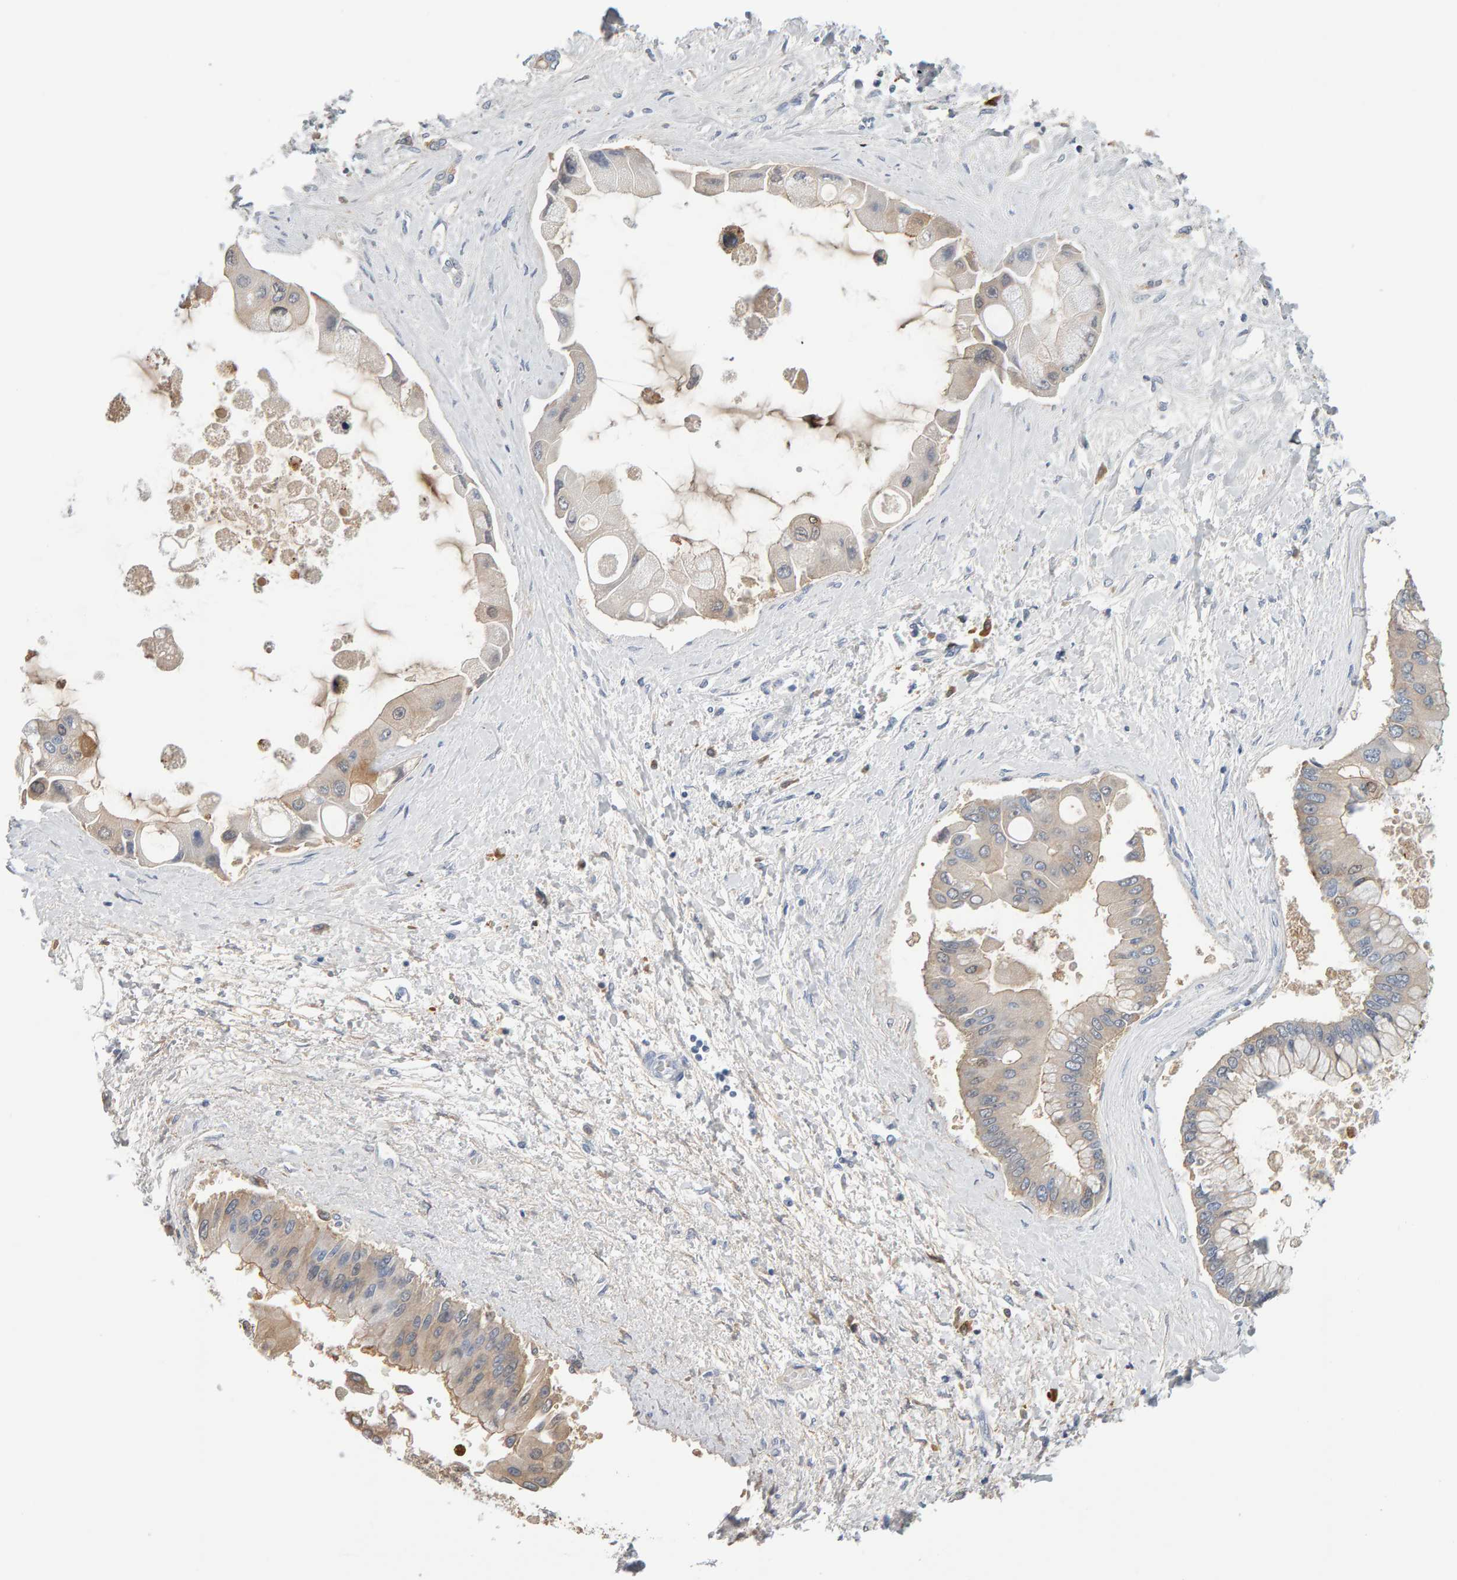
{"staining": {"intensity": "weak", "quantity": "25%-75%", "location": "cytoplasmic/membranous"}, "tissue": "liver cancer", "cell_type": "Tumor cells", "image_type": "cancer", "snomed": [{"axis": "morphology", "description": "Cholangiocarcinoma"}, {"axis": "topography", "description": "Liver"}], "caption": "Immunohistochemical staining of cholangiocarcinoma (liver) demonstrates weak cytoplasmic/membranous protein positivity in approximately 25%-75% of tumor cells. (IHC, brightfield microscopy, high magnification).", "gene": "CTH", "patient": {"sex": "male", "age": 50}}